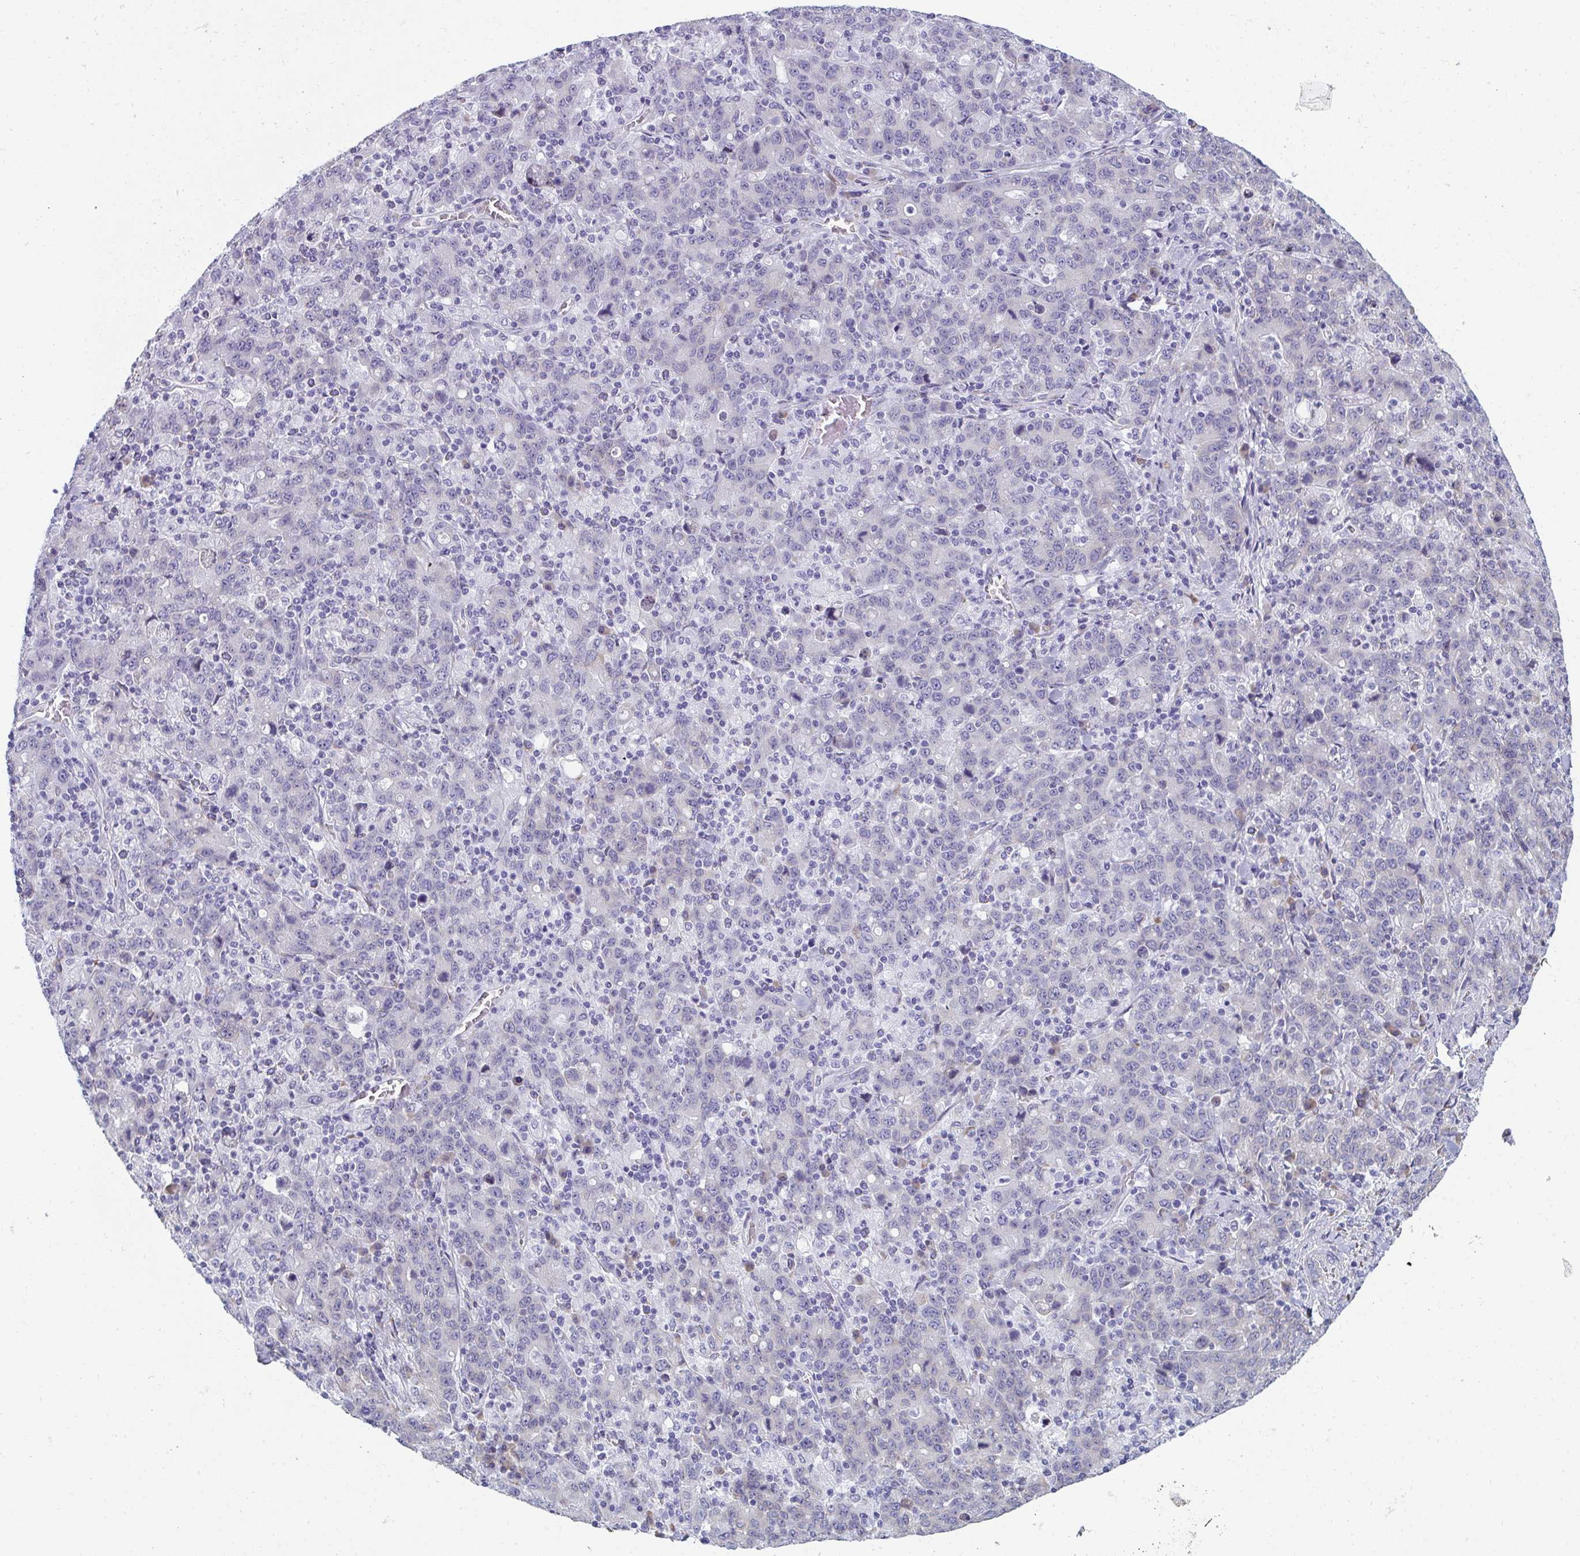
{"staining": {"intensity": "negative", "quantity": "none", "location": "none"}, "tissue": "stomach cancer", "cell_type": "Tumor cells", "image_type": "cancer", "snomed": [{"axis": "morphology", "description": "Adenocarcinoma, NOS"}, {"axis": "topography", "description": "Stomach, upper"}], "caption": "DAB immunohistochemical staining of stomach cancer (adenocarcinoma) exhibits no significant staining in tumor cells. Brightfield microscopy of immunohistochemistry stained with DAB (3,3'-diaminobenzidine) (brown) and hematoxylin (blue), captured at high magnification.", "gene": "SHROOM1", "patient": {"sex": "male", "age": 69}}